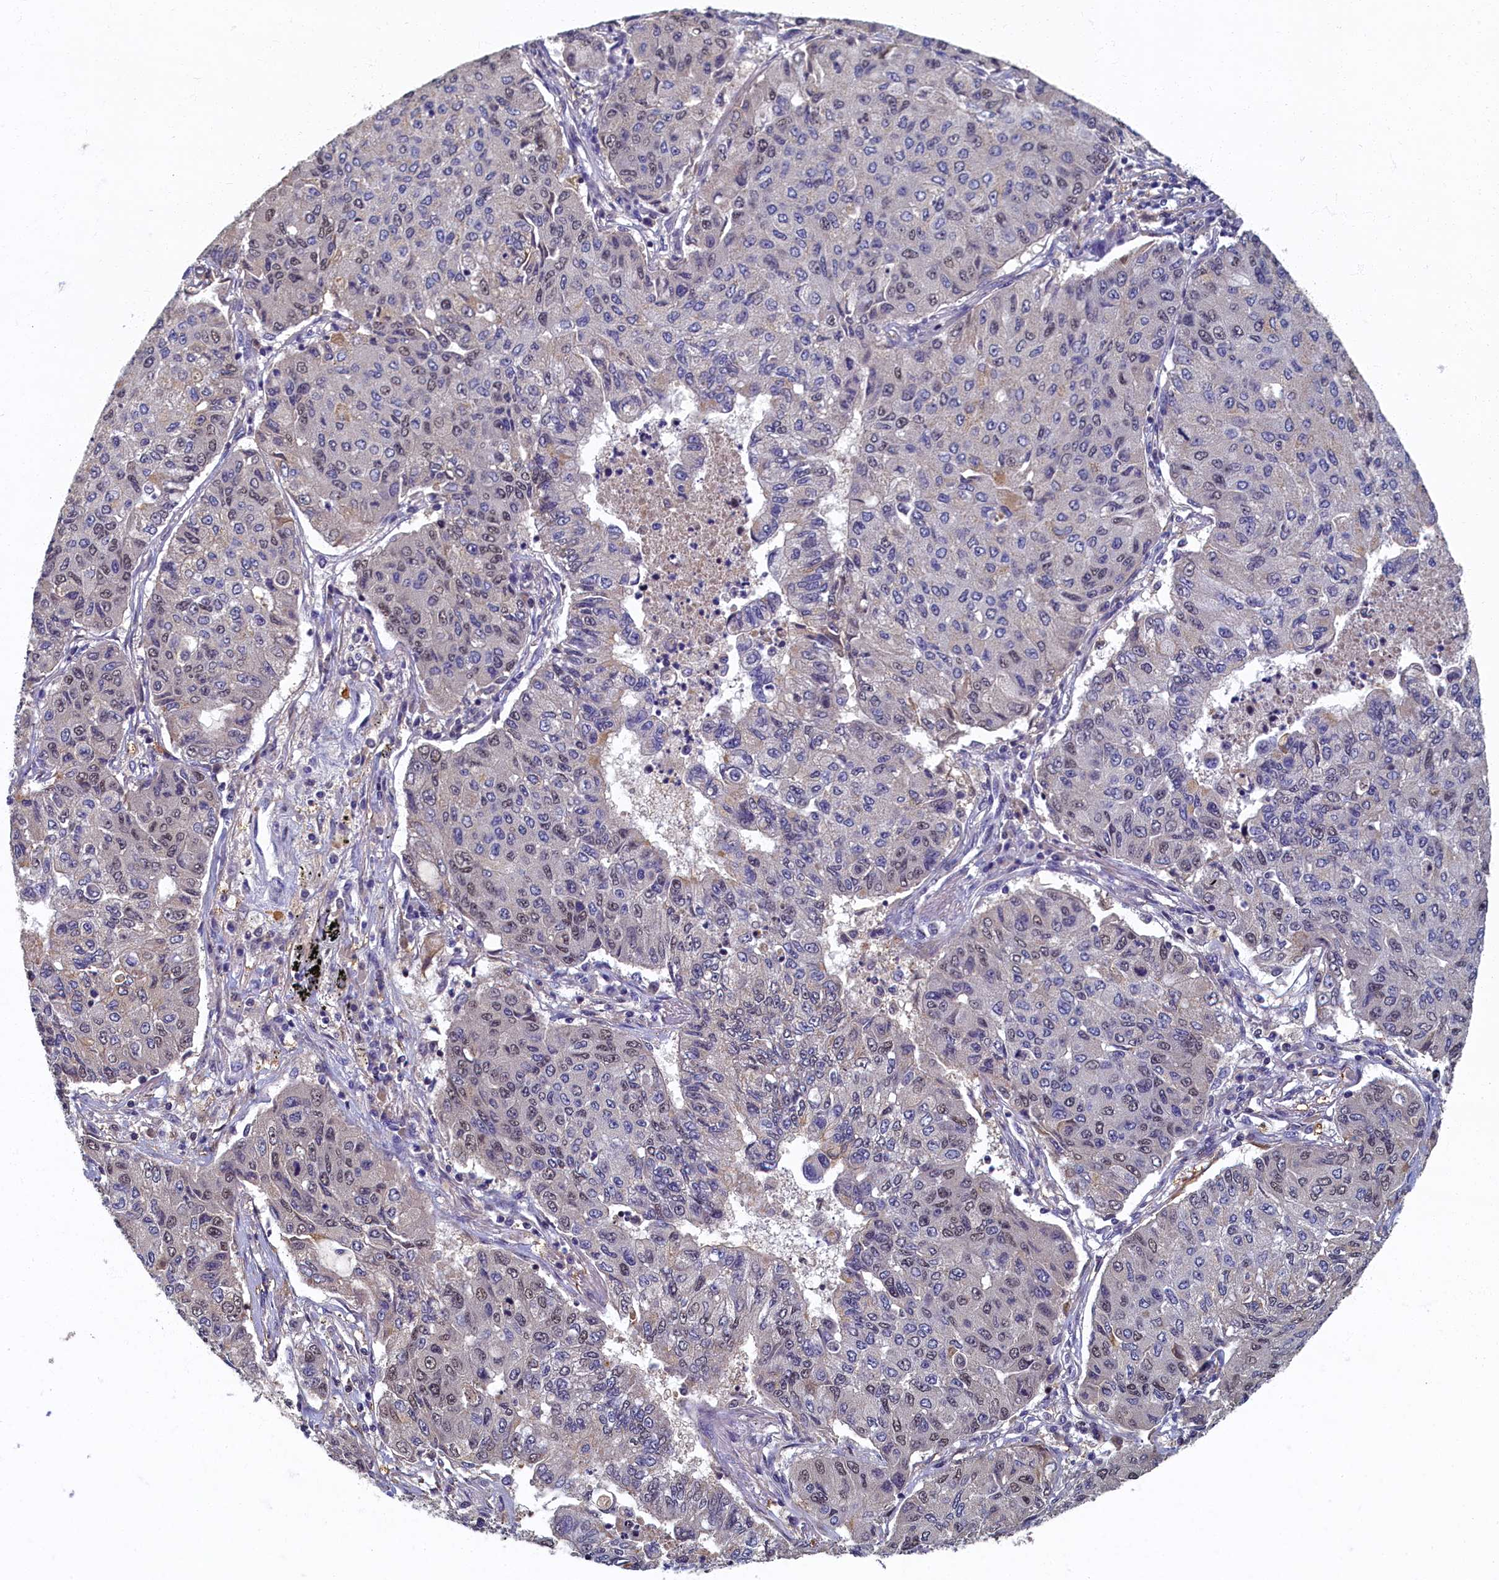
{"staining": {"intensity": "weak", "quantity": "<25%", "location": "nuclear"}, "tissue": "lung cancer", "cell_type": "Tumor cells", "image_type": "cancer", "snomed": [{"axis": "morphology", "description": "Squamous cell carcinoma, NOS"}, {"axis": "topography", "description": "Lung"}], "caption": "The image demonstrates no staining of tumor cells in lung cancer (squamous cell carcinoma).", "gene": "TBCB", "patient": {"sex": "male", "age": 74}}